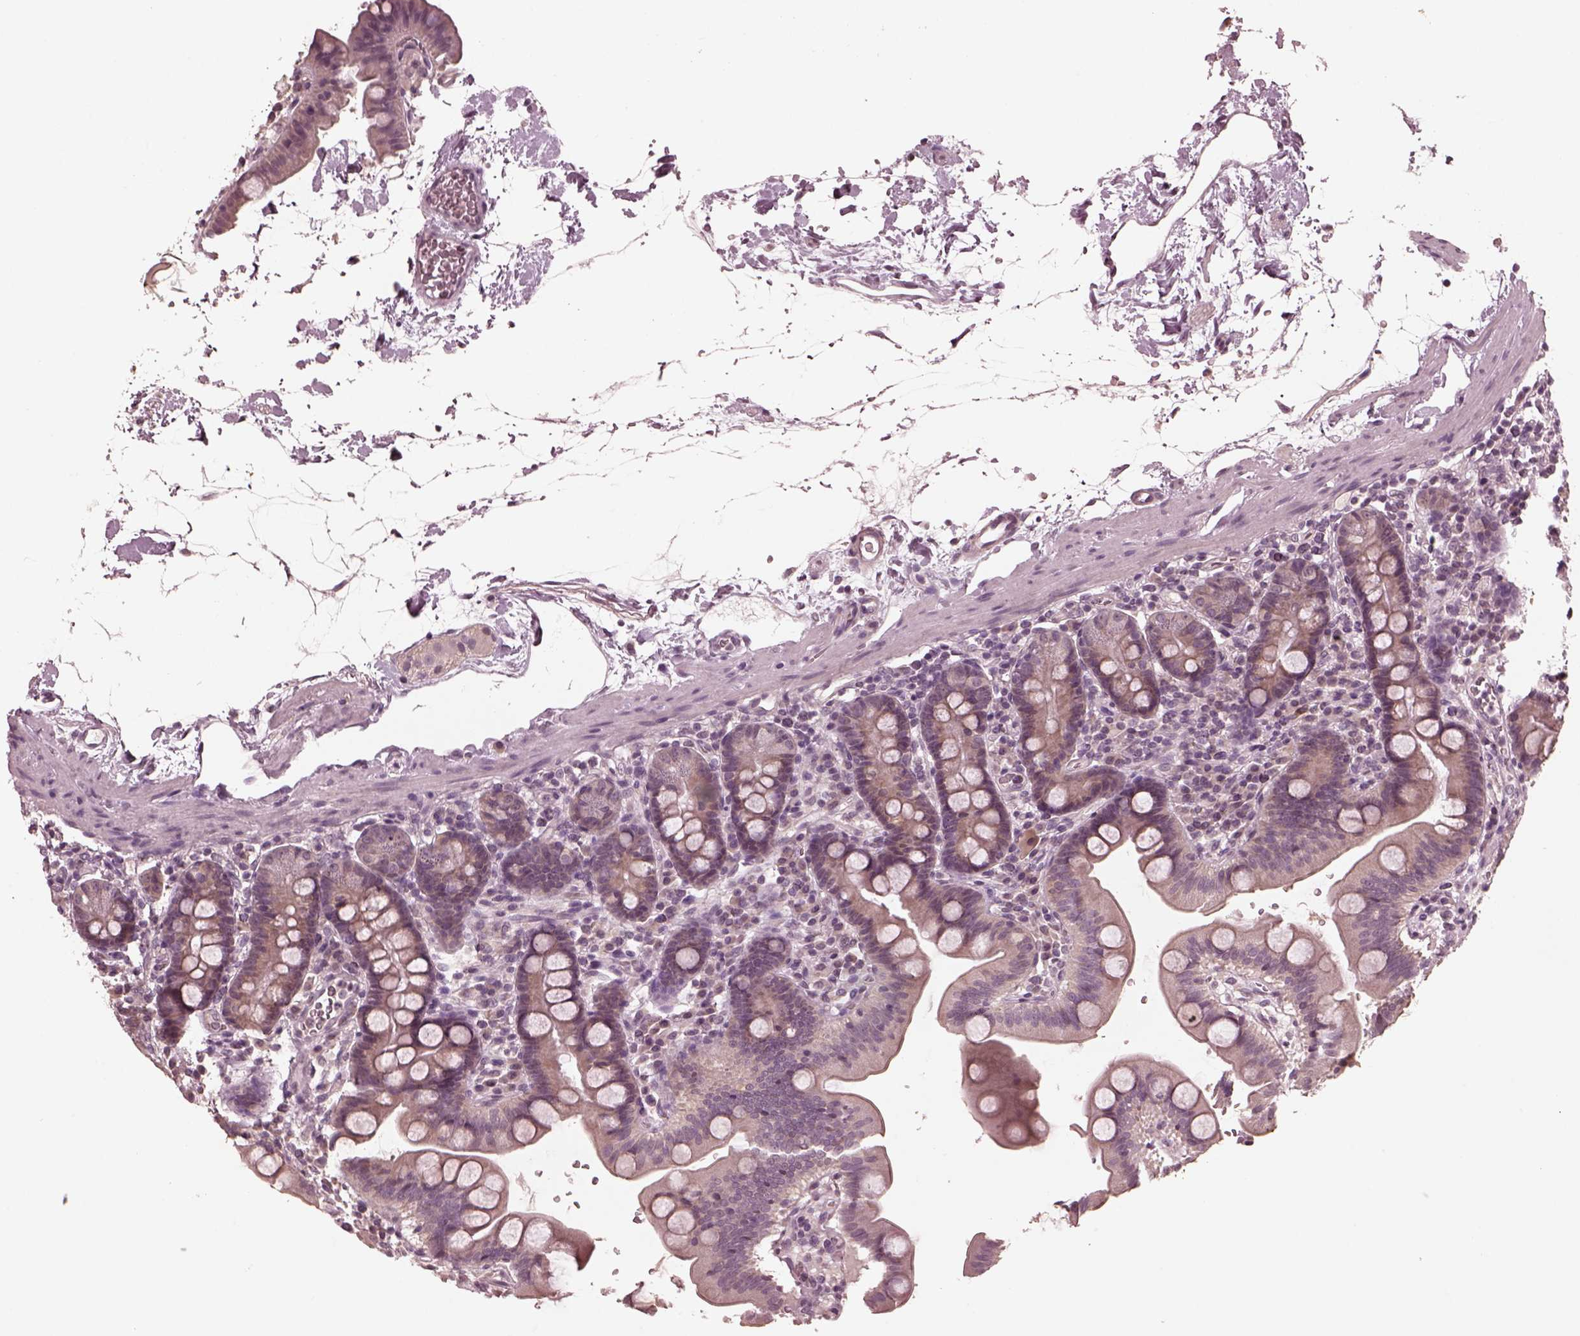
{"staining": {"intensity": "weak", "quantity": "25%-75%", "location": "cytoplasmic/membranous"}, "tissue": "duodenum", "cell_type": "Glandular cells", "image_type": "normal", "snomed": [{"axis": "morphology", "description": "Normal tissue, NOS"}, {"axis": "topography", "description": "Duodenum"}], "caption": "The immunohistochemical stain highlights weak cytoplasmic/membranous staining in glandular cells of normal duodenum.", "gene": "RGS7", "patient": {"sex": "male", "age": 59}}